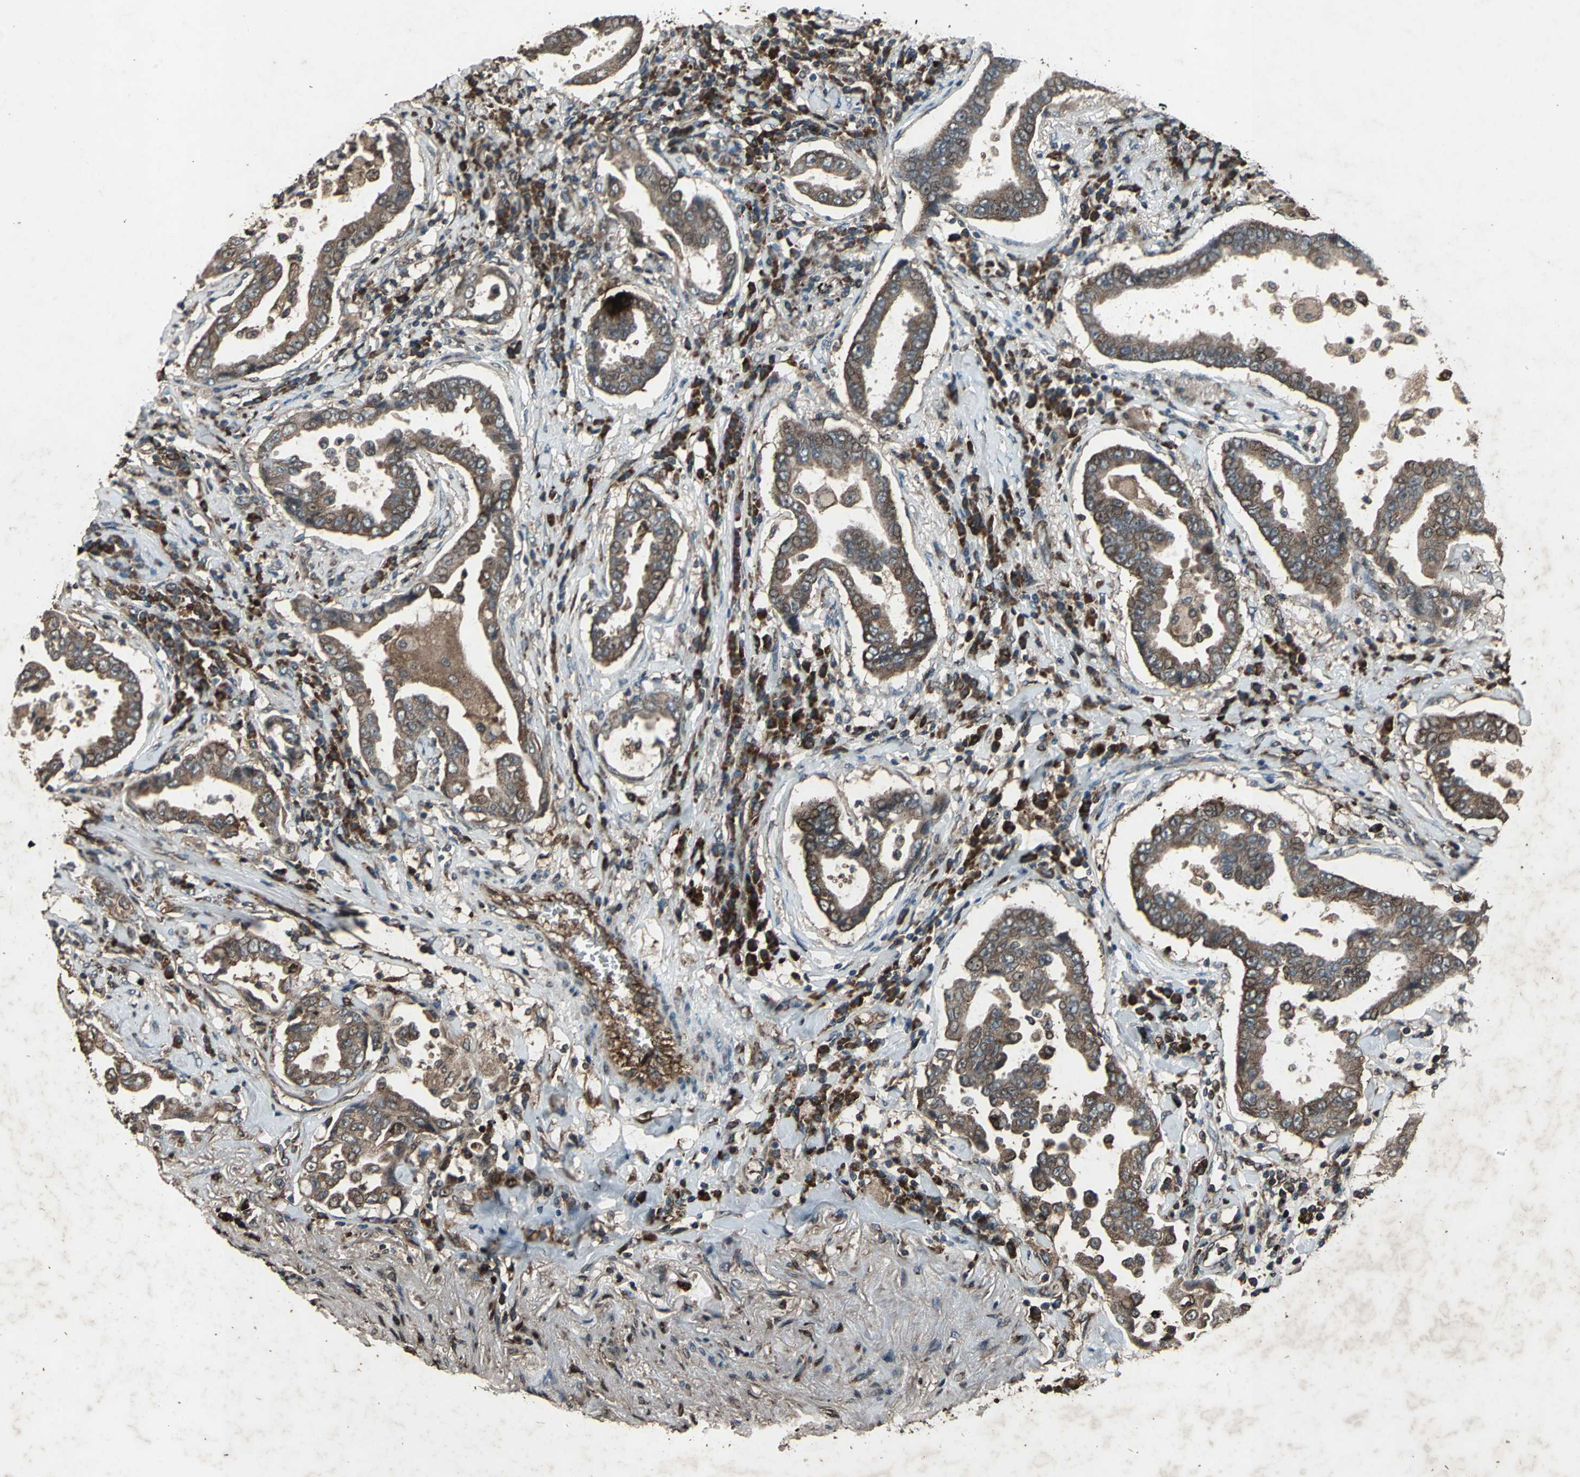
{"staining": {"intensity": "strong", "quantity": ">75%", "location": "cytoplasmic/membranous"}, "tissue": "lung cancer", "cell_type": "Tumor cells", "image_type": "cancer", "snomed": [{"axis": "morphology", "description": "Normal tissue, NOS"}, {"axis": "morphology", "description": "Inflammation, NOS"}, {"axis": "morphology", "description": "Adenocarcinoma, NOS"}, {"axis": "topography", "description": "Lung"}], "caption": "A brown stain highlights strong cytoplasmic/membranous positivity of a protein in lung adenocarcinoma tumor cells.", "gene": "SEPTIN4", "patient": {"sex": "female", "age": 64}}